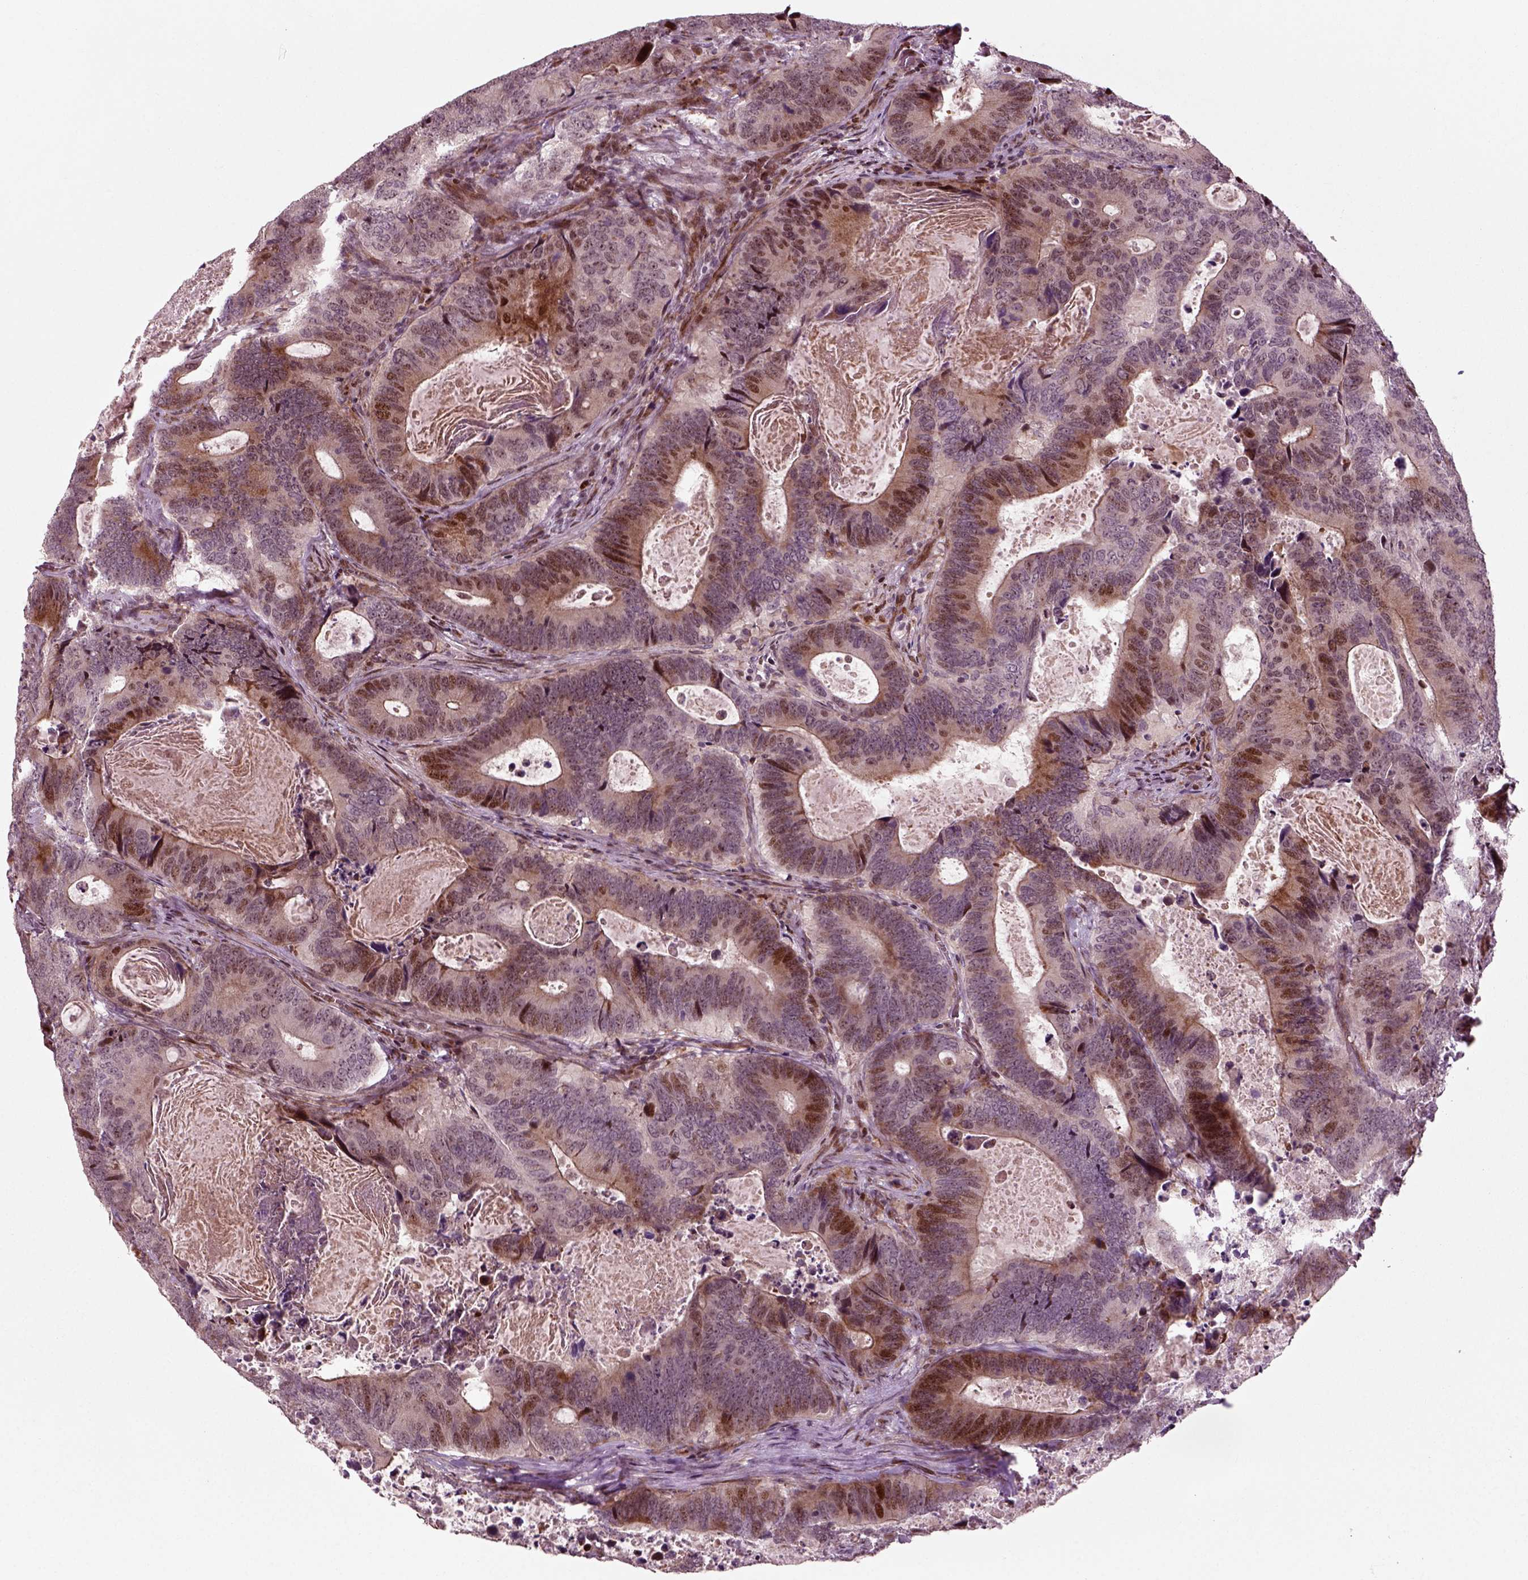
{"staining": {"intensity": "strong", "quantity": "<25%", "location": "cytoplasmic/membranous,nuclear"}, "tissue": "colorectal cancer", "cell_type": "Tumor cells", "image_type": "cancer", "snomed": [{"axis": "morphology", "description": "Adenocarcinoma, NOS"}, {"axis": "topography", "description": "Colon"}], "caption": "Colorectal cancer (adenocarcinoma) was stained to show a protein in brown. There is medium levels of strong cytoplasmic/membranous and nuclear staining in about <25% of tumor cells. The protein of interest is stained brown, and the nuclei are stained in blue (DAB IHC with brightfield microscopy, high magnification).", "gene": "CDC14A", "patient": {"sex": "female", "age": 82}}